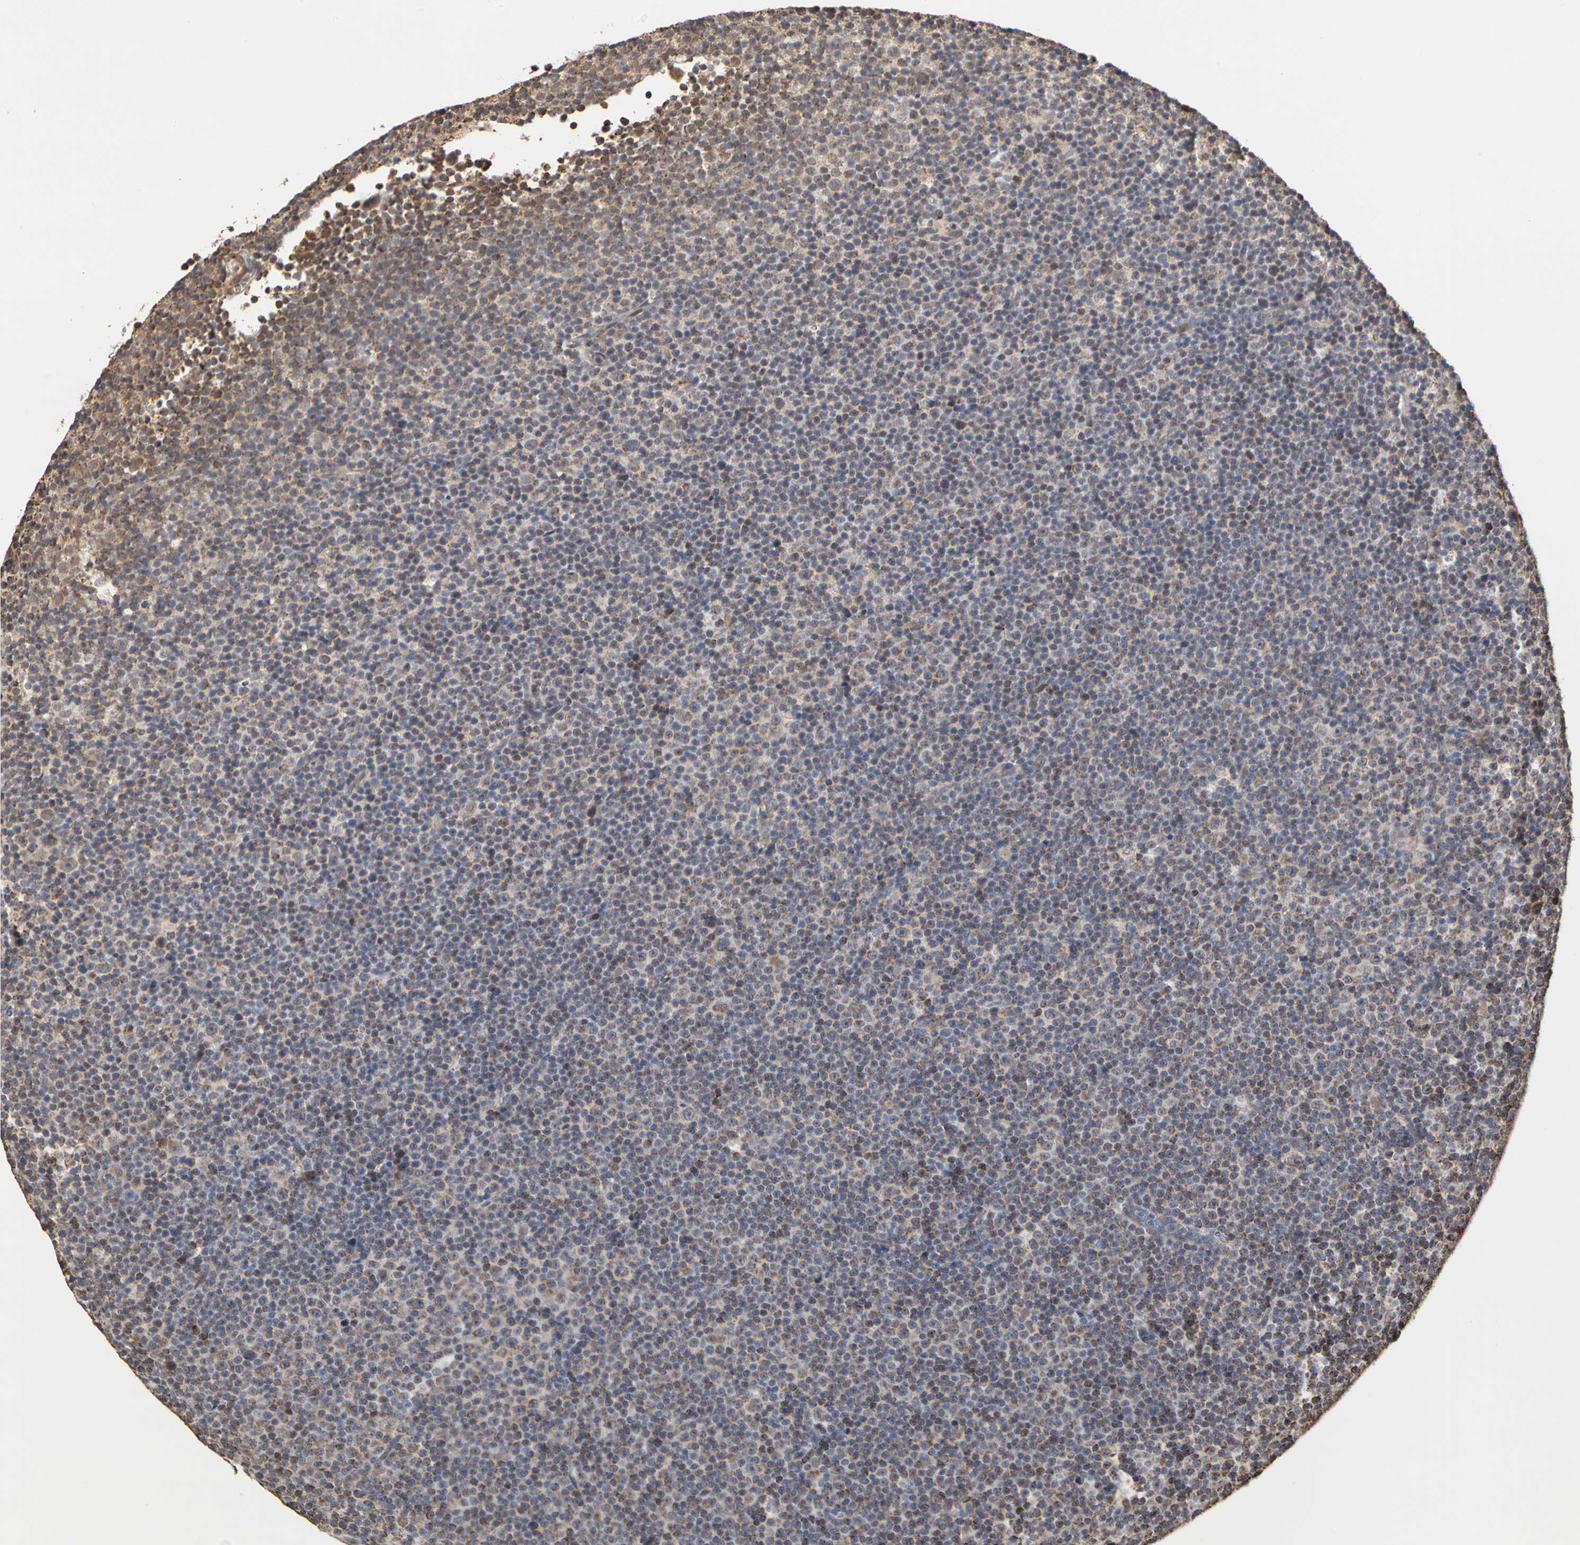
{"staining": {"intensity": "moderate", "quantity": "25%-75%", "location": "cytoplasmic/membranous"}, "tissue": "lymphoma", "cell_type": "Tumor cells", "image_type": "cancer", "snomed": [{"axis": "morphology", "description": "Malignant lymphoma, non-Hodgkin's type, Low grade"}, {"axis": "topography", "description": "Lymph node"}], "caption": "A high-resolution micrograph shows IHC staining of lymphoma, which reveals moderate cytoplasmic/membranous expression in about 25%-75% of tumor cells.", "gene": "TAOK1", "patient": {"sex": "female", "age": 67}}